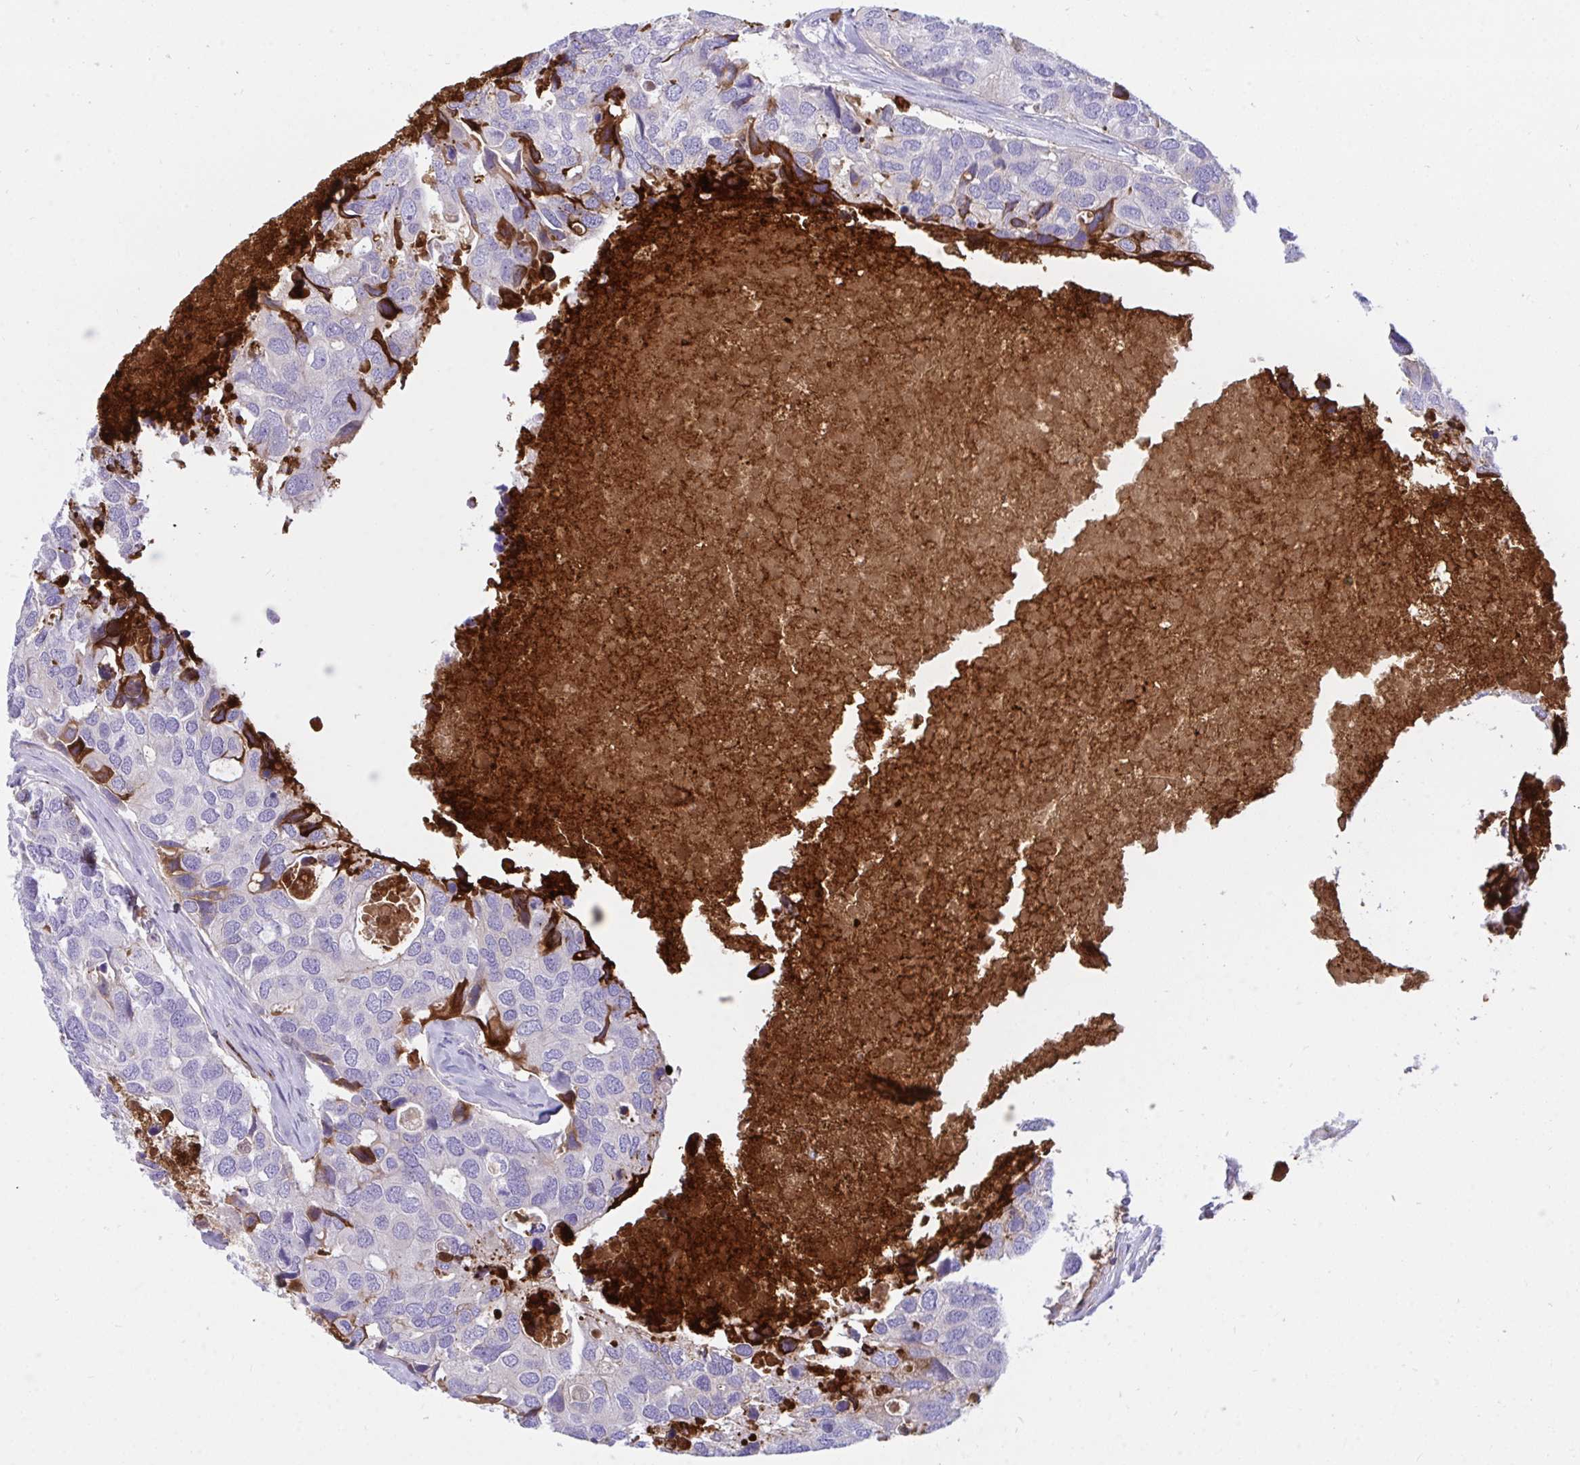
{"staining": {"intensity": "strong", "quantity": "<25%", "location": "cytoplasmic/membranous"}, "tissue": "breast cancer", "cell_type": "Tumor cells", "image_type": "cancer", "snomed": [{"axis": "morphology", "description": "Duct carcinoma"}, {"axis": "topography", "description": "Breast"}], "caption": "Strong cytoplasmic/membranous protein staining is identified in approximately <25% of tumor cells in invasive ductal carcinoma (breast). (Stains: DAB (3,3'-diaminobenzidine) in brown, nuclei in blue, Microscopy: brightfield microscopy at high magnification).", "gene": "F2", "patient": {"sex": "female", "age": 83}}